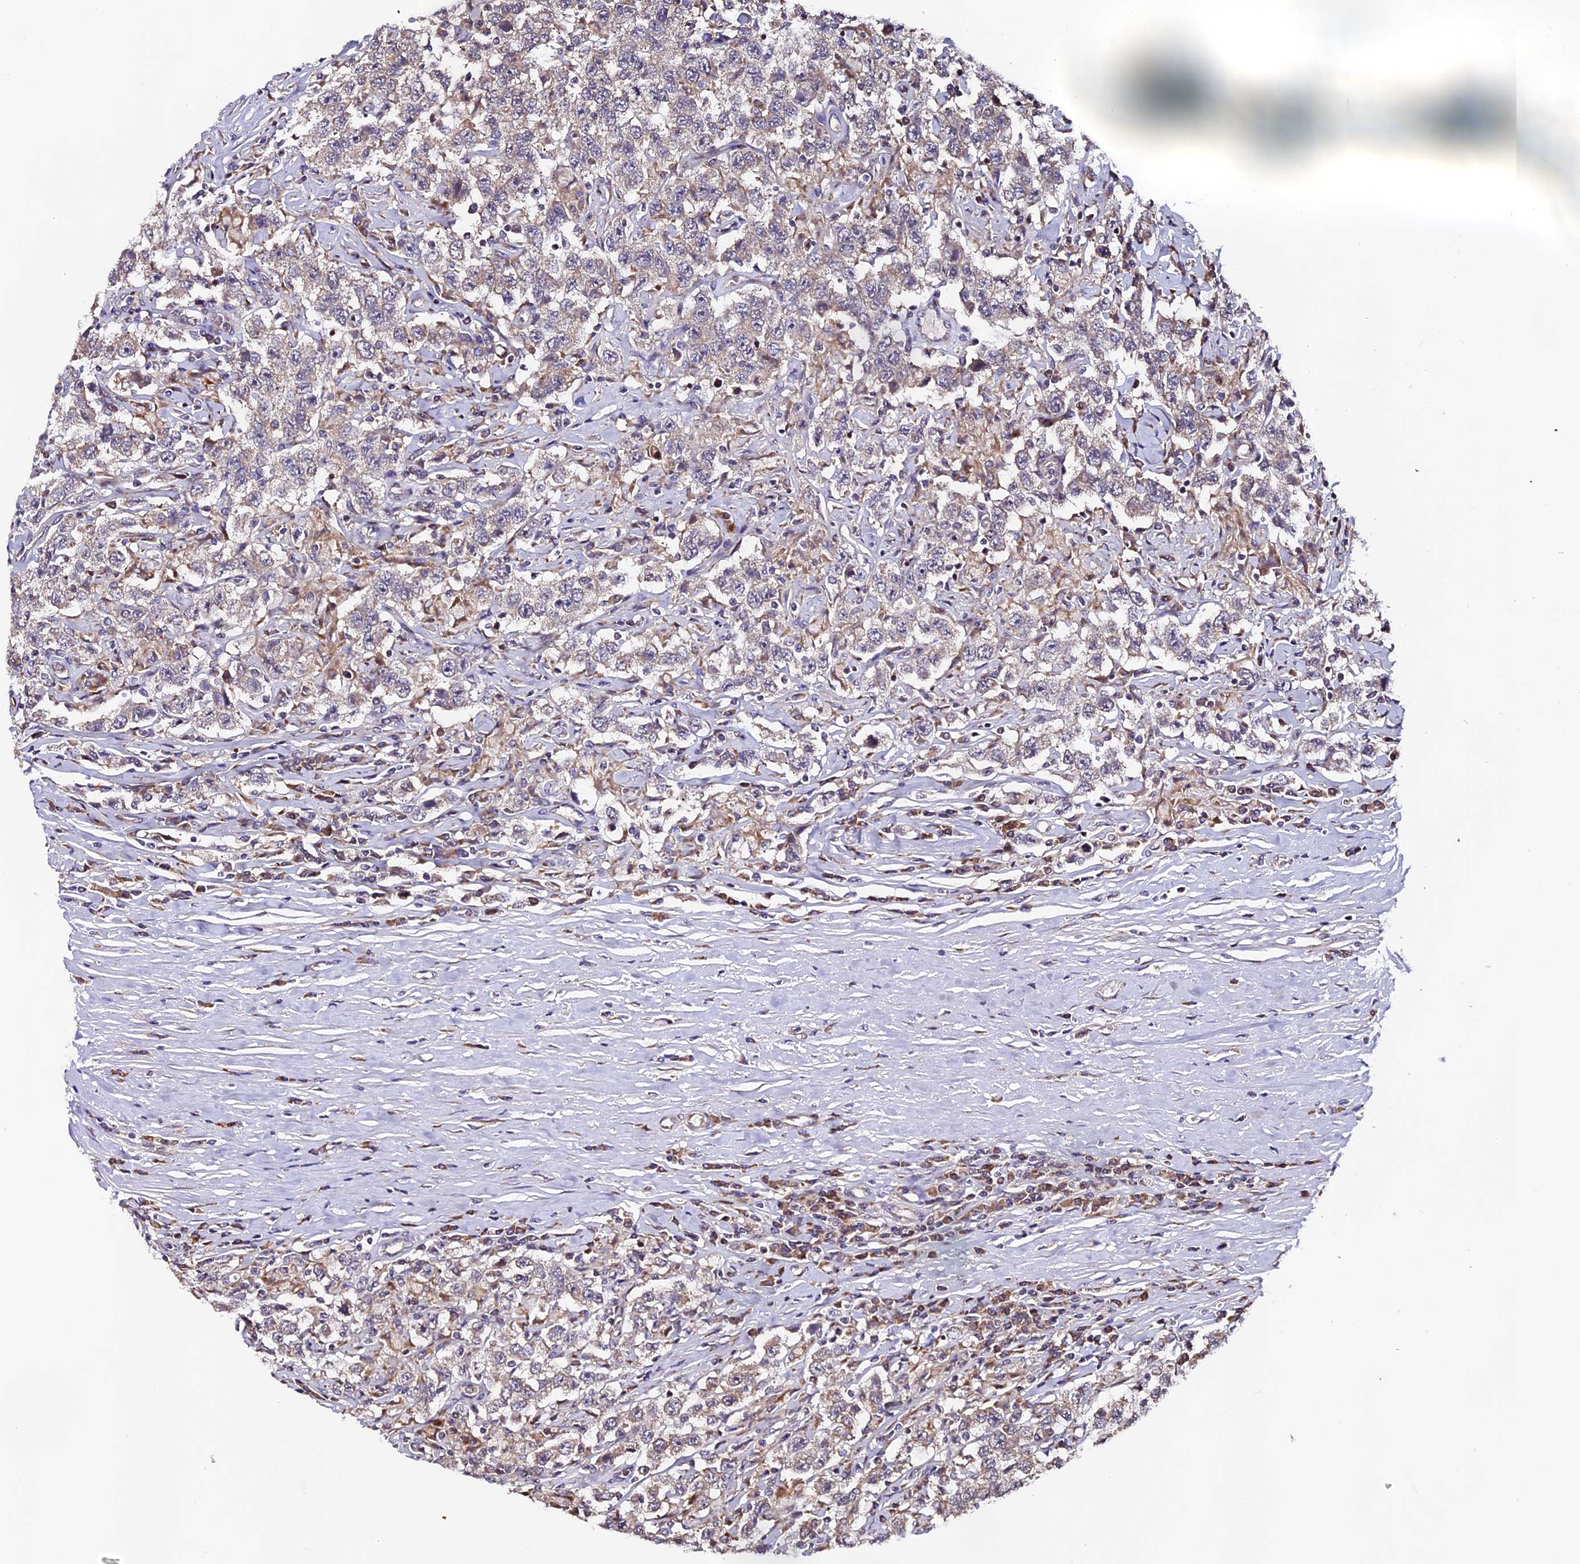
{"staining": {"intensity": "weak", "quantity": "25%-75%", "location": "cytoplasmic/membranous"}, "tissue": "testis cancer", "cell_type": "Tumor cells", "image_type": "cancer", "snomed": [{"axis": "morphology", "description": "Seminoma, NOS"}, {"axis": "topography", "description": "Testis"}], "caption": "Testis cancer (seminoma) tissue exhibits weak cytoplasmic/membranous staining in approximately 25%-75% of tumor cells", "gene": "RAB28", "patient": {"sex": "male", "age": 41}}